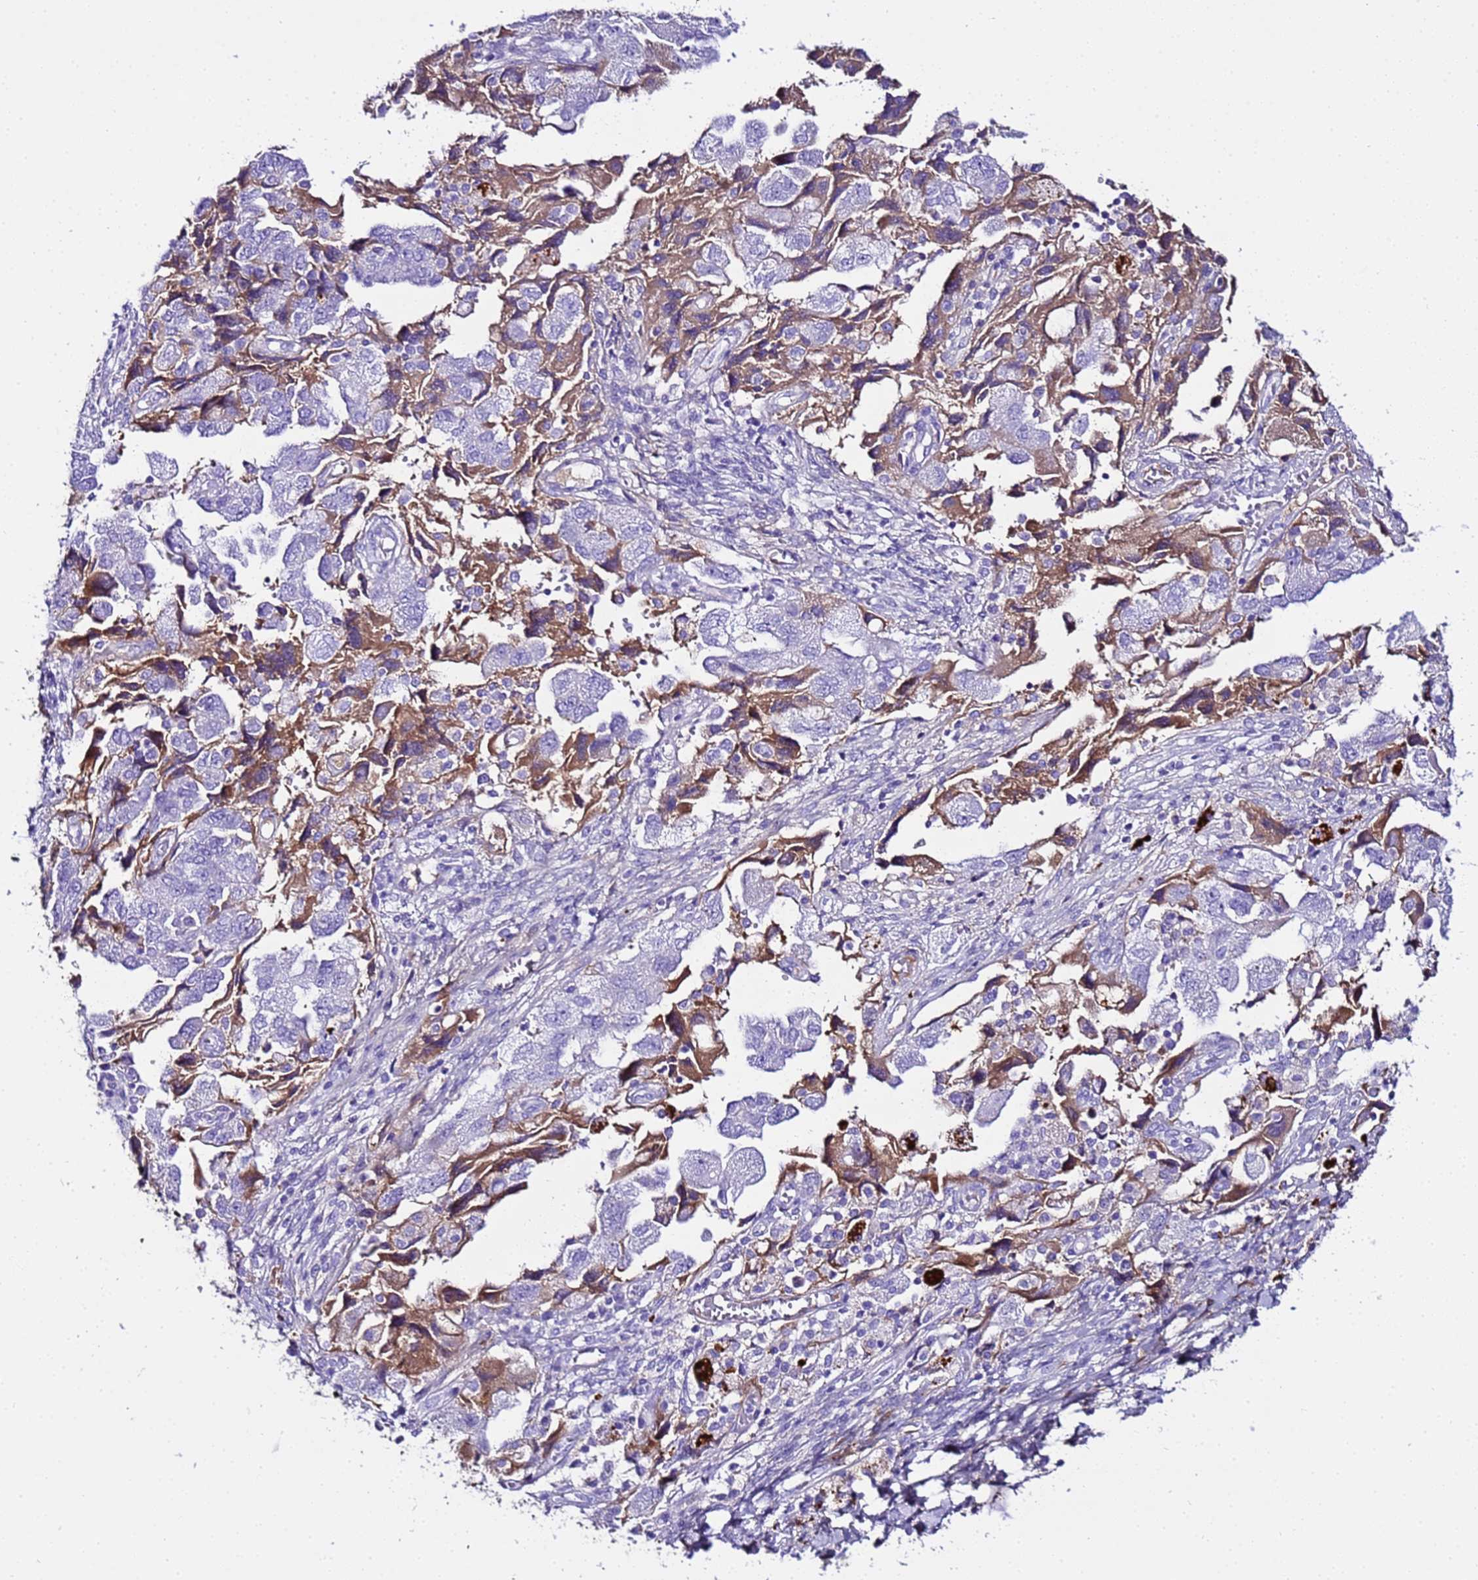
{"staining": {"intensity": "moderate", "quantity": "<25%", "location": "cytoplasmic/membranous"}, "tissue": "ovarian cancer", "cell_type": "Tumor cells", "image_type": "cancer", "snomed": [{"axis": "morphology", "description": "Carcinoma, NOS"}, {"axis": "morphology", "description": "Cystadenocarcinoma, serous, NOS"}, {"axis": "topography", "description": "Ovary"}], "caption": "An image of human carcinoma (ovarian) stained for a protein displays moderate cytoplasmic/membranous brown staining in tumor cells.", "gene": "CFHR2", "patient": {"sex": "female", "age": 69}}